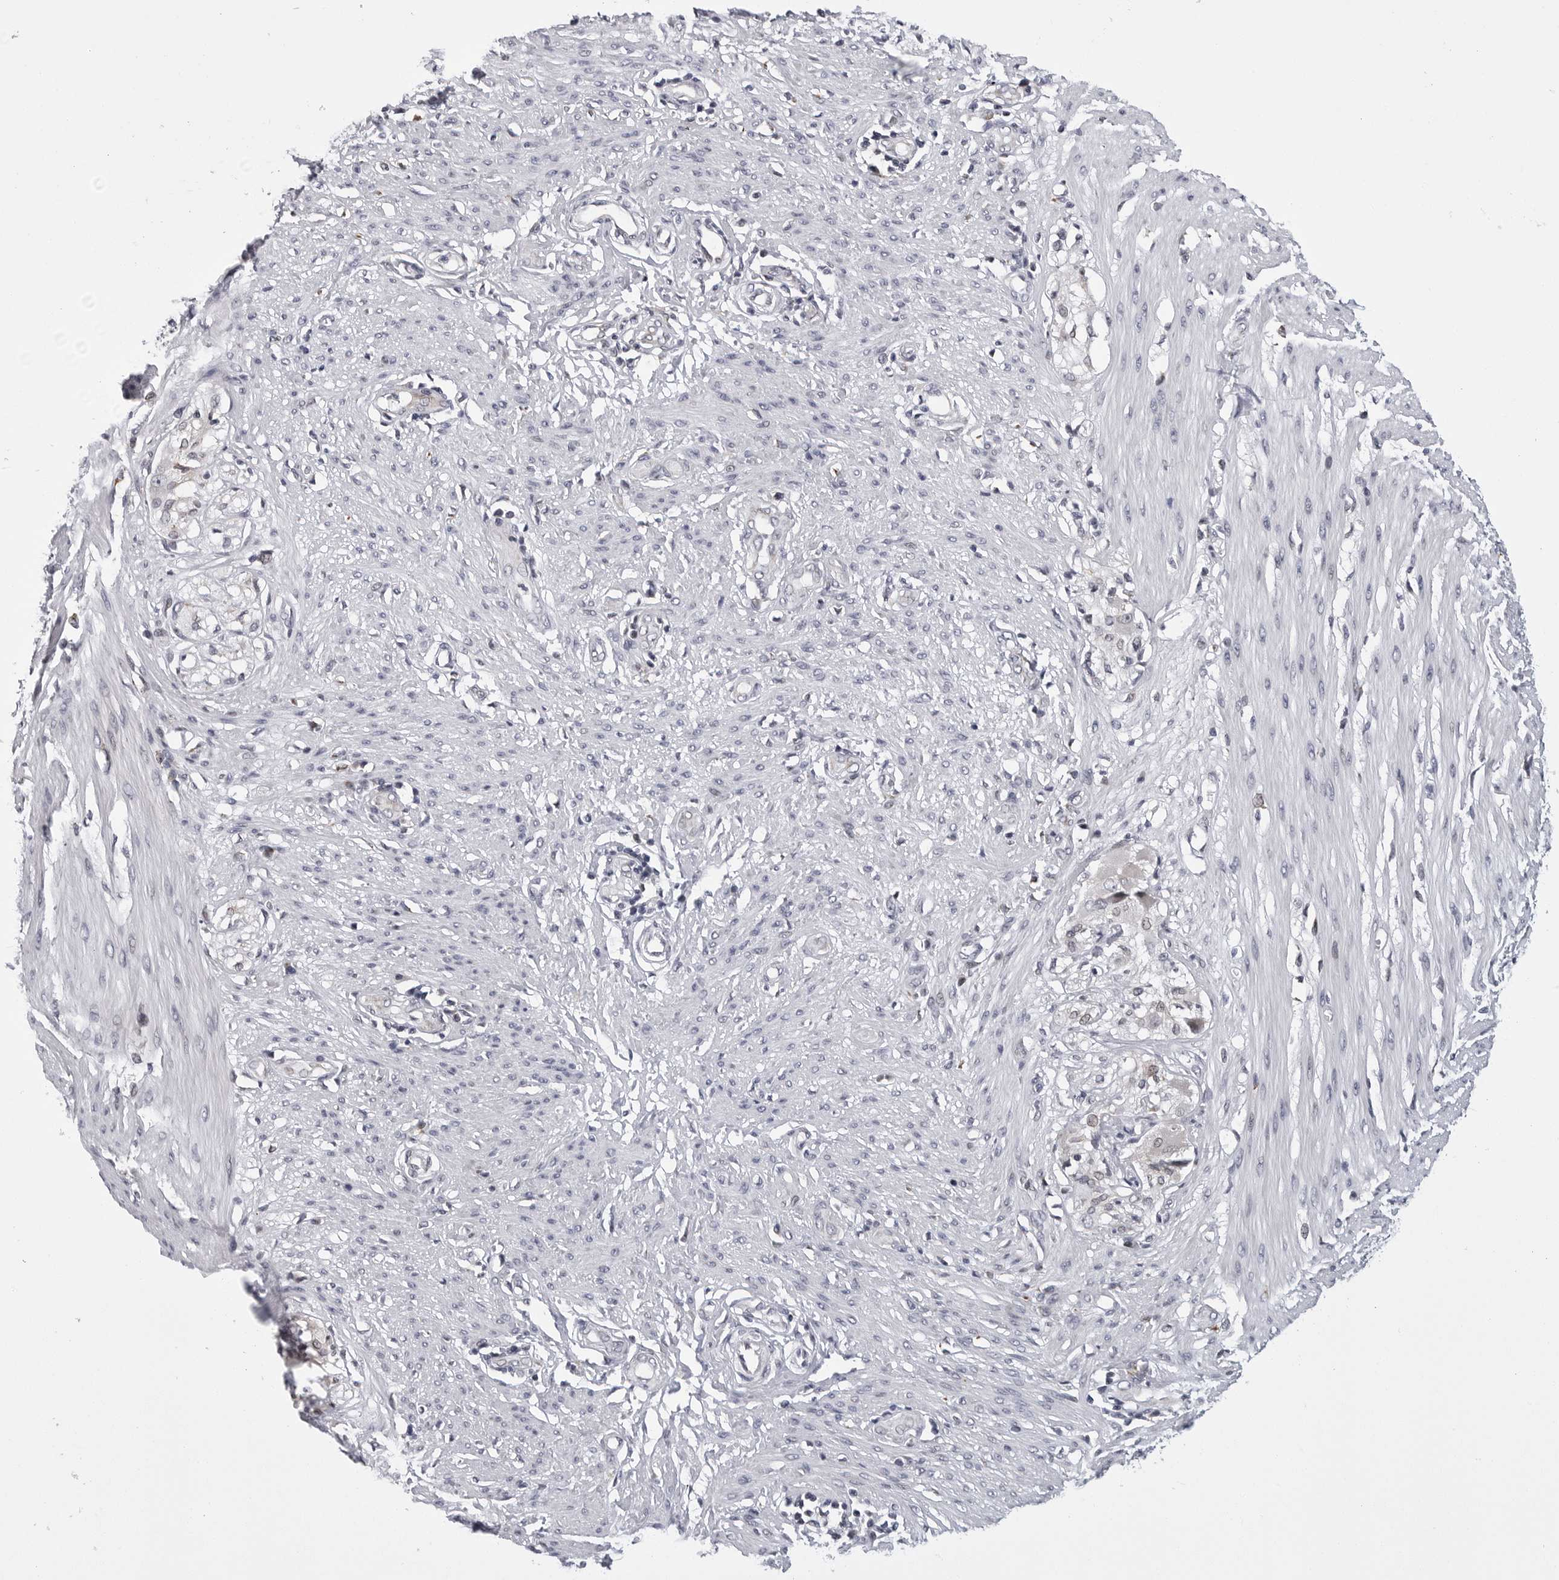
{"staining": {"intensity": "negative", "quantity": "none", "location": "none"}, "tissue": "smooth muscle", "cell_type": "Smooth muscle cells", "image_type": "normal", "snomed": [{"axis": "morphology", "description": "Normal tissue, NOS"}, {"axis": "morphology", "description": "Adenocarcinoma, NOS"}, {"axis": "topography", "description": "Colon"}, {"axis": "topography", "description": "Peripheral nerve tissue"}], "caption": "Smooth muscle stained for a protein using immunohistochemistry demonstrates no positivity smooth muscle cells.", "gene": "CDK20", "patient": {"sex": "male", "age": 14}}